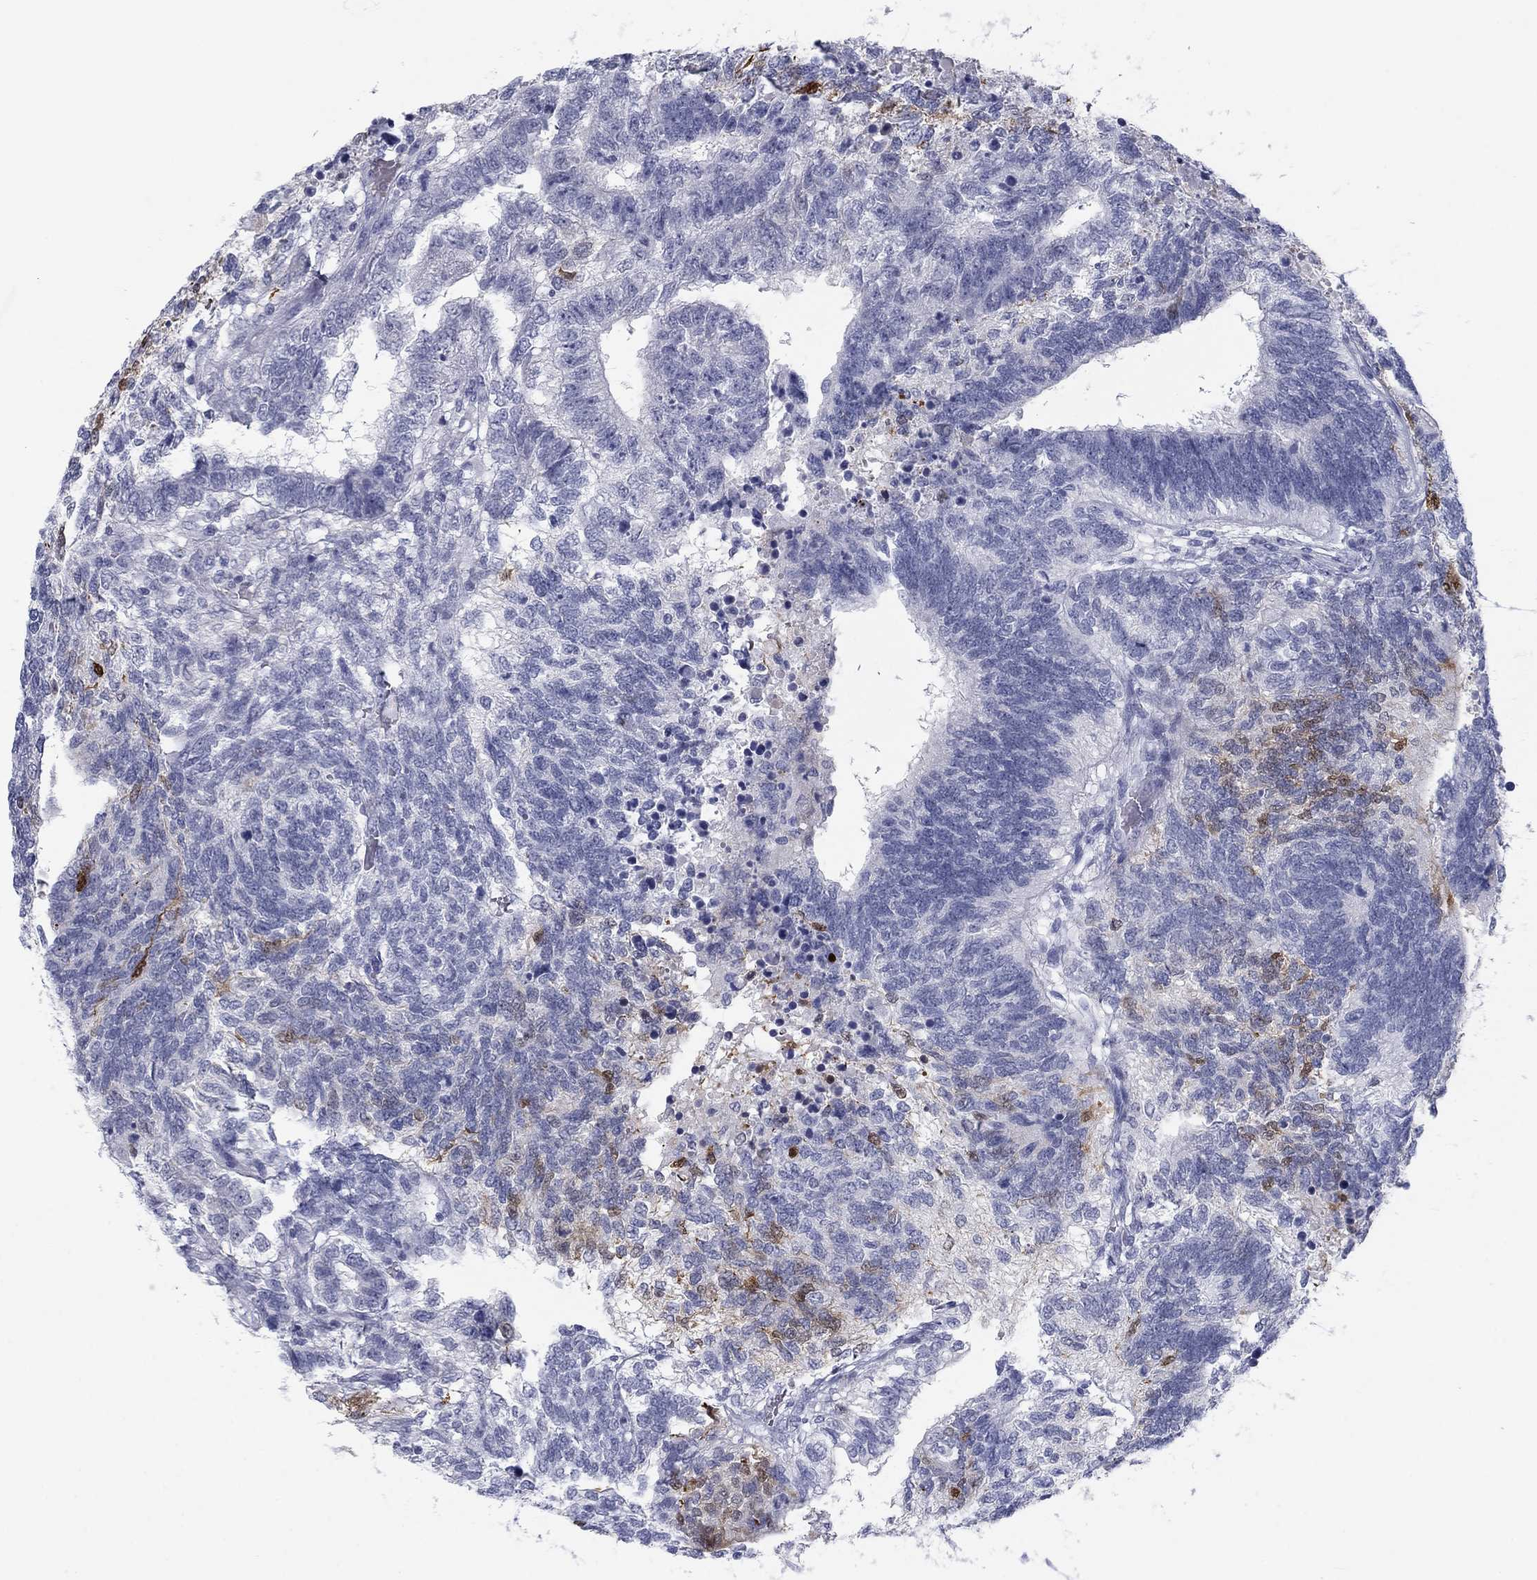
{"staining": {"intensity": "negative", "quantity": "none", "location": "none"}, "tissue": "testis cancer", "cell_type": "Tumor cells", "image_type": "cancer", "snomed": [{"axis": "morphology", "description": "Seminoma, NOS"}, {"axis": "morphology", "description": "Carcinoma, Embryonal, NOS"}, {"axis": "topography", "description": "Testis"}], "caption": "IHC of human testis cancer (seminoma) shows no staining in tumor cells.", "gene": "CALB1", "patient": {"sex": "male", "age": 41}}